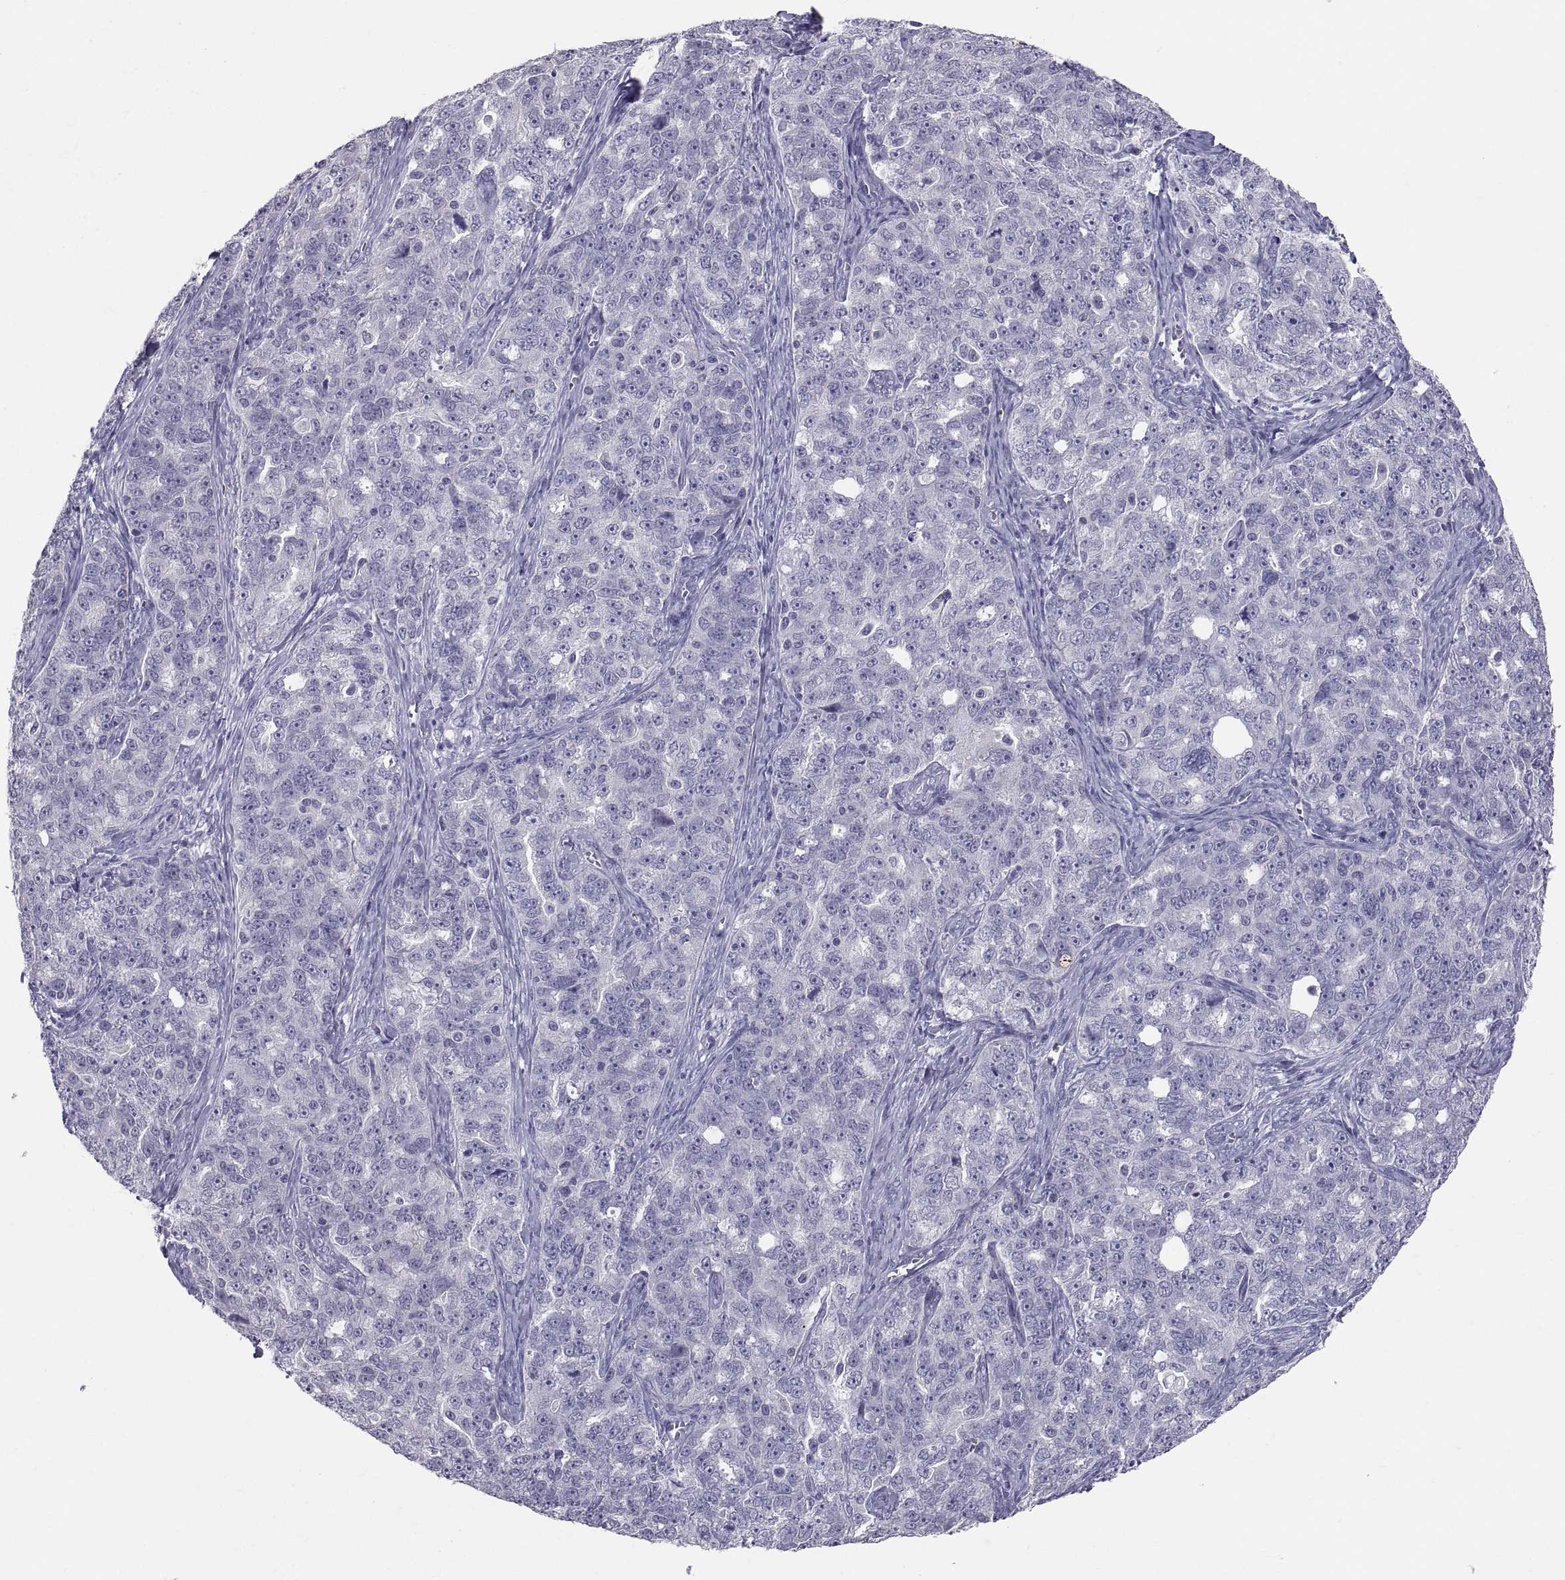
{"staining": {"intensity": "negative", "quantity": "none", "location": "none"}, "tissue": "ovarian cancer", "cell_type": "Tumor cells", "image_type": "cancer", "snomed": [{"axis": "morphology", "description": "Cystadenocarcinoma, serous, NOS"}, {"axis": "topography", "description": "Ovary"}], "caption": "Image shows no protein staining in tumor cells of serous cystadenocarcinoma (ovarian) tissue.", "gene": "PTN", "patient": {"sex": "female", "age": 51}}